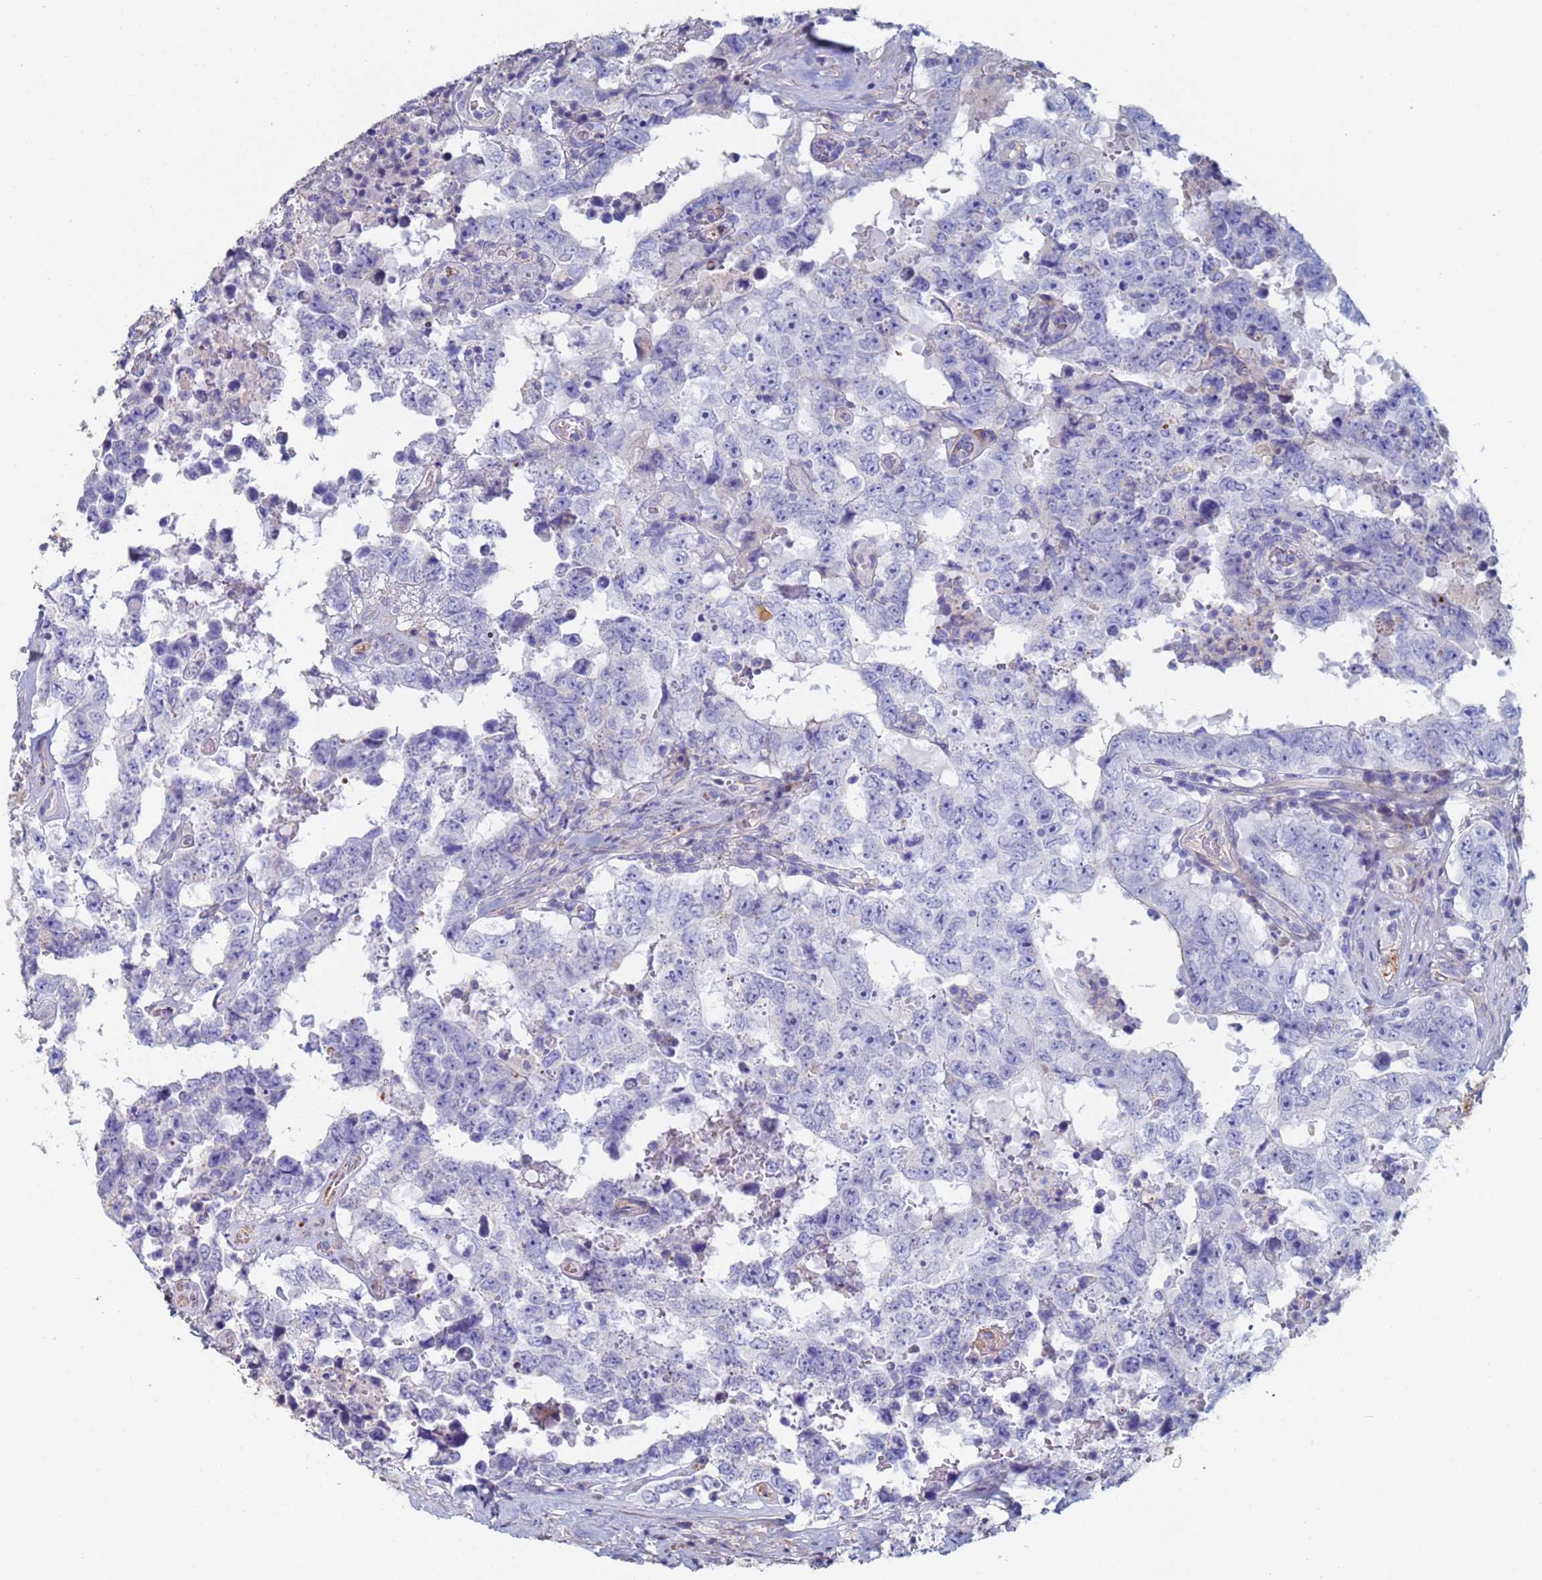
{"staining": {"intensity": "negative", "quantity": "none", "location": "none"}, "tissue": "testis cancer", "cell_type": "Tumor cells", "image_type": "cancer", "snomed": [{"axis": "morphology", "description": "Normal tissue, NOS"}, {"axis": "morphology", "description": "Carcinoma, Embryonal, NOS"}, {"axis": "topography", "description": "Testis"}, {"axis": "topography", "description": "Epididymis"}], "caption": "Embryonal carcinoma (testis) stained for a protein using immunohistochemistry (IHC) exhibits no staining tumor cells.", "gene": "ABCA8", "patient": {"sex": "male", "age": 25}}